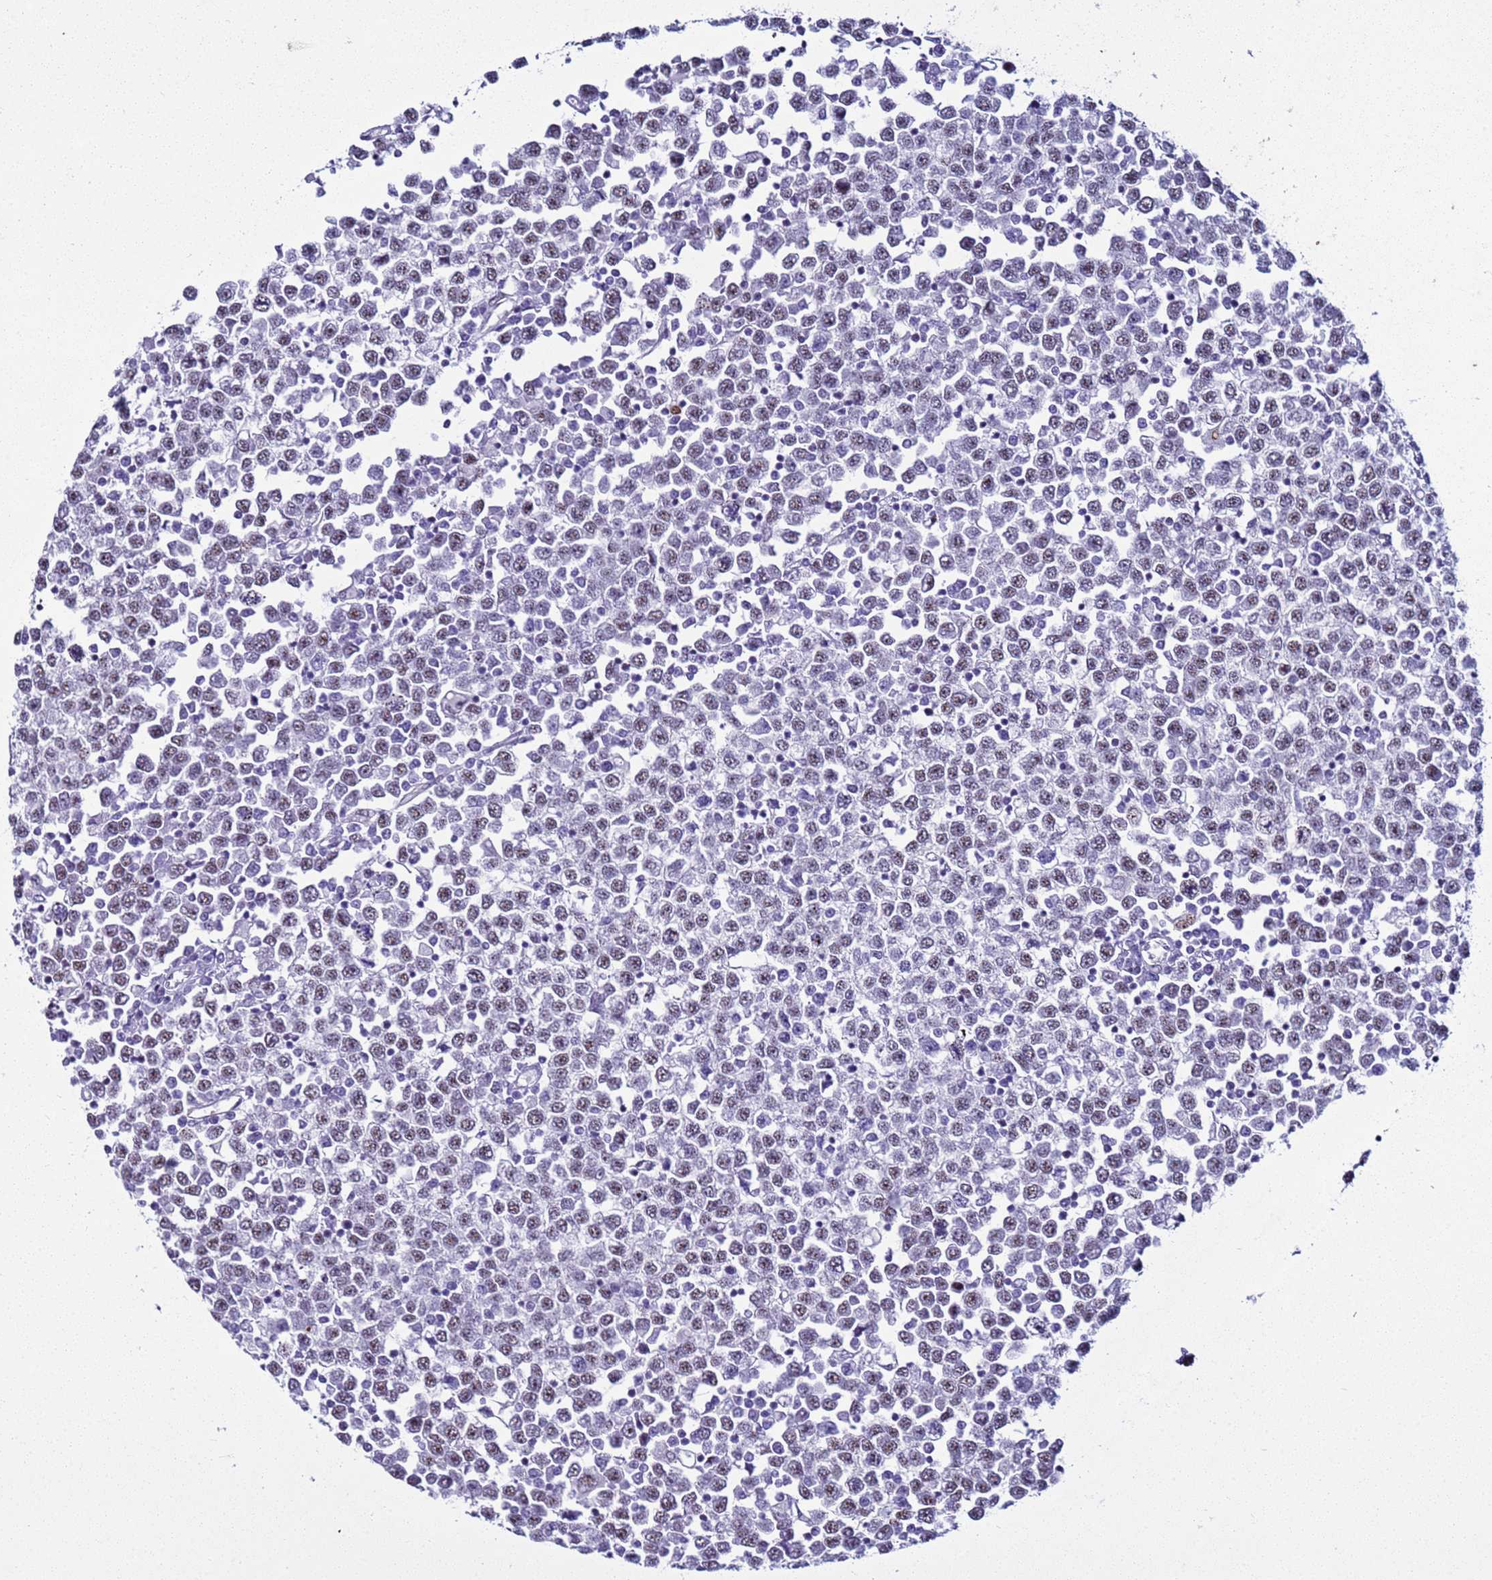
{"staining": {"intensity": "weak", "quantity": "25%-75%", "location": "nuclear"}, "tissue": "testis cancer", "cell_type": "Tumor cells", "image_type": "cancer", "snomed": [{"axis": "morphology", "description": "Seminoma, NOS"}, {"axis": "topography", "description": "Testis"}], "caption": "Immunohistochemistry (IHC) micrograph of human testis cancer (seminoma) stained for a protein (brown), which reveals low levels of weak nuclear expression in about 25%-75% of tumor cells.", "gene": "LRRC10B", "patient": {"sex": "male", "age": 65}}